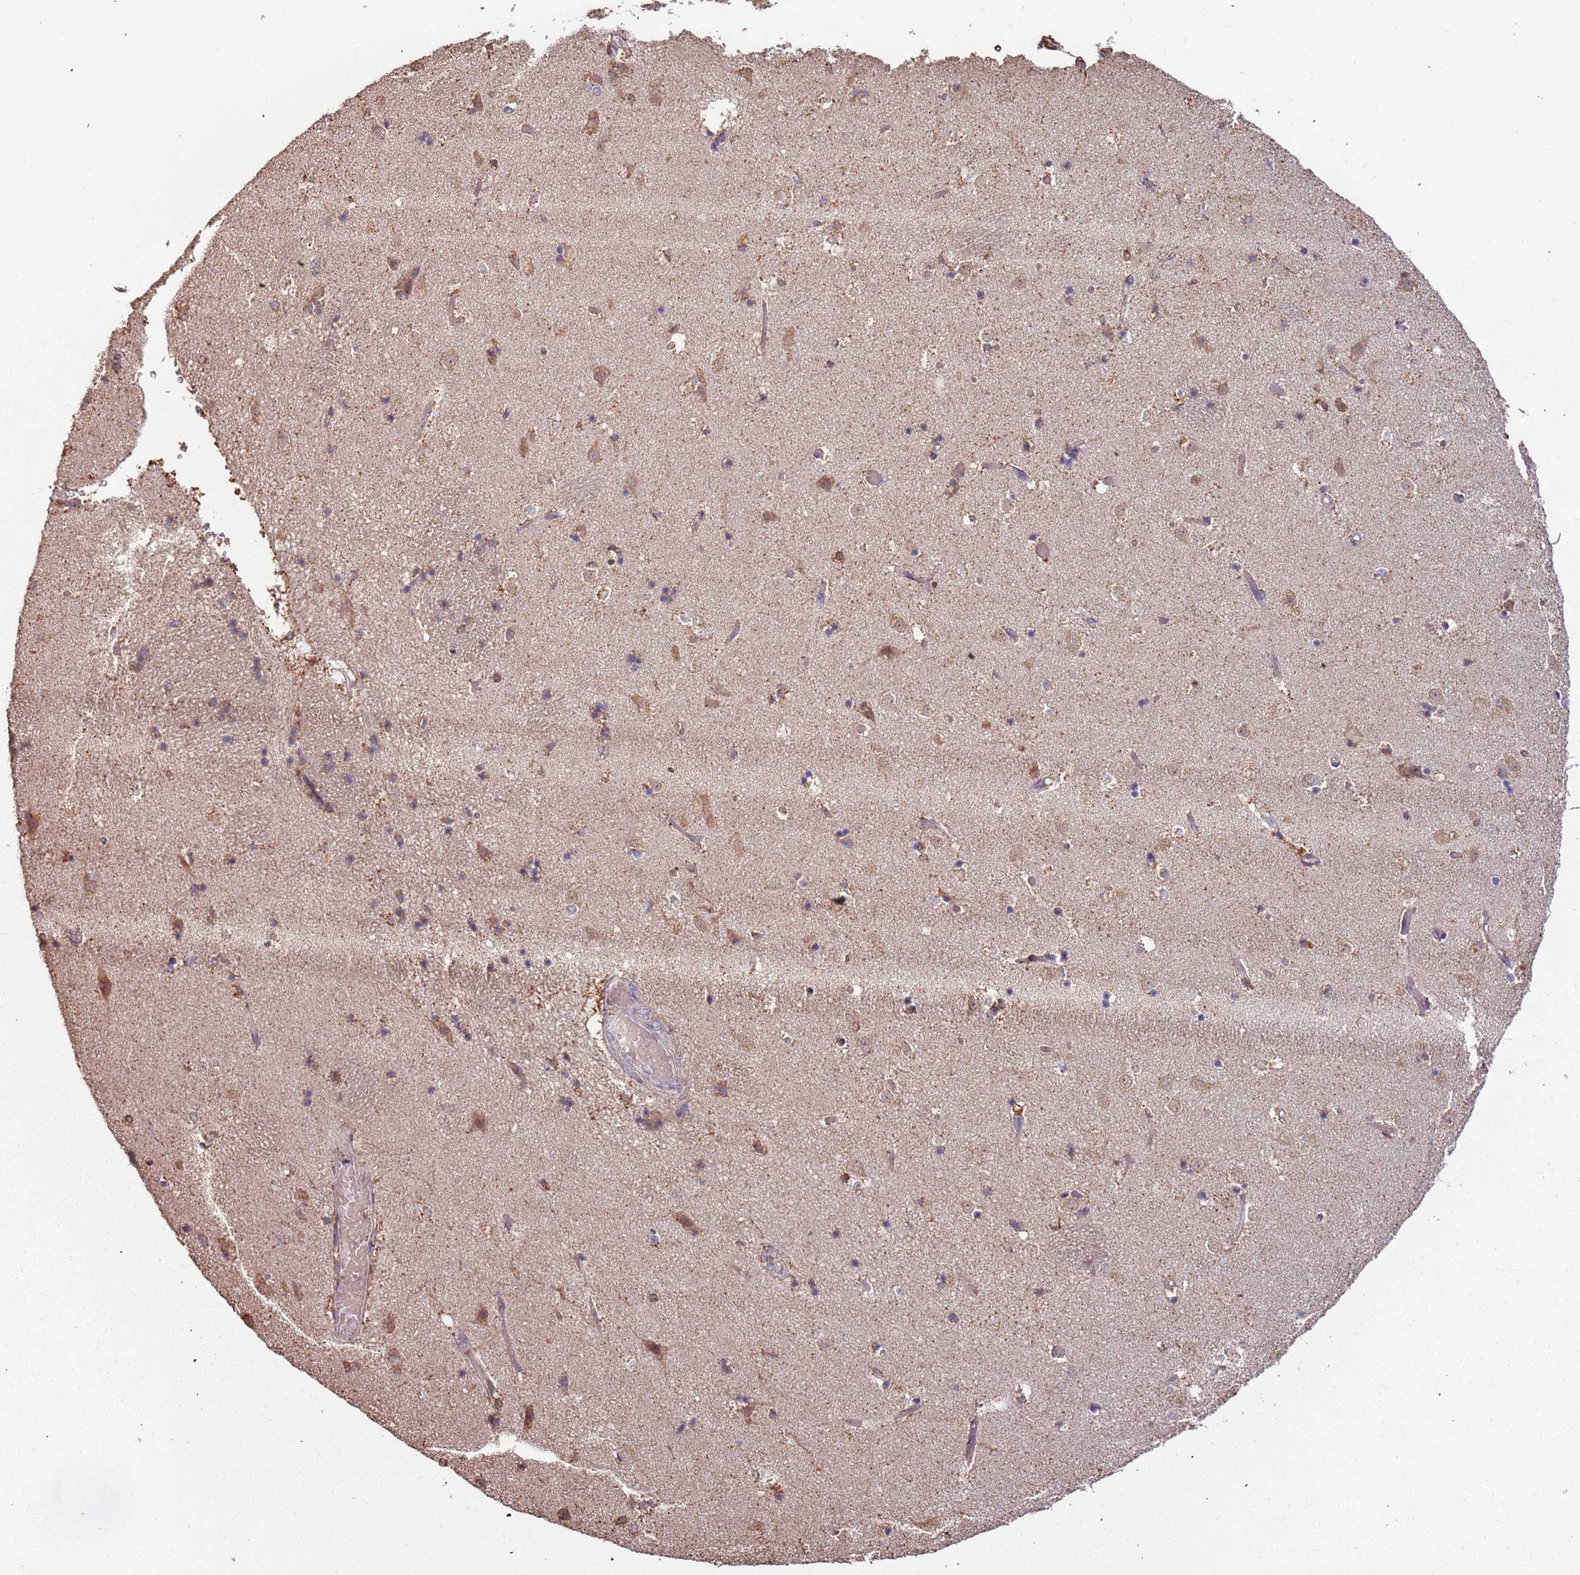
{"staining": {"intensity": "moderate", "quantity": "<25%", "location": "cytoplasmic/membranous"}, "tissue": "caudate", "cell_type": "Glial cells", "image_type": "normal", "snomed": [{"axis": "morphology", "description": "Normal tissue, NOS"}, {"axis": "topography", "description": "Lateral ventricle wall"}], "caption": "High-magnification brightfield microscopy of unremarkable caudate stained with DAB (3,3'-diaminobenzidine) (brown) and counterstained with hematoxylin (blue). glial cells exhibit moderate cytoplasmic/membranous staining is present in approximately<25% of cells.", "gene": "ATOSB", "patient": {"sex": "female", "age": 52}}